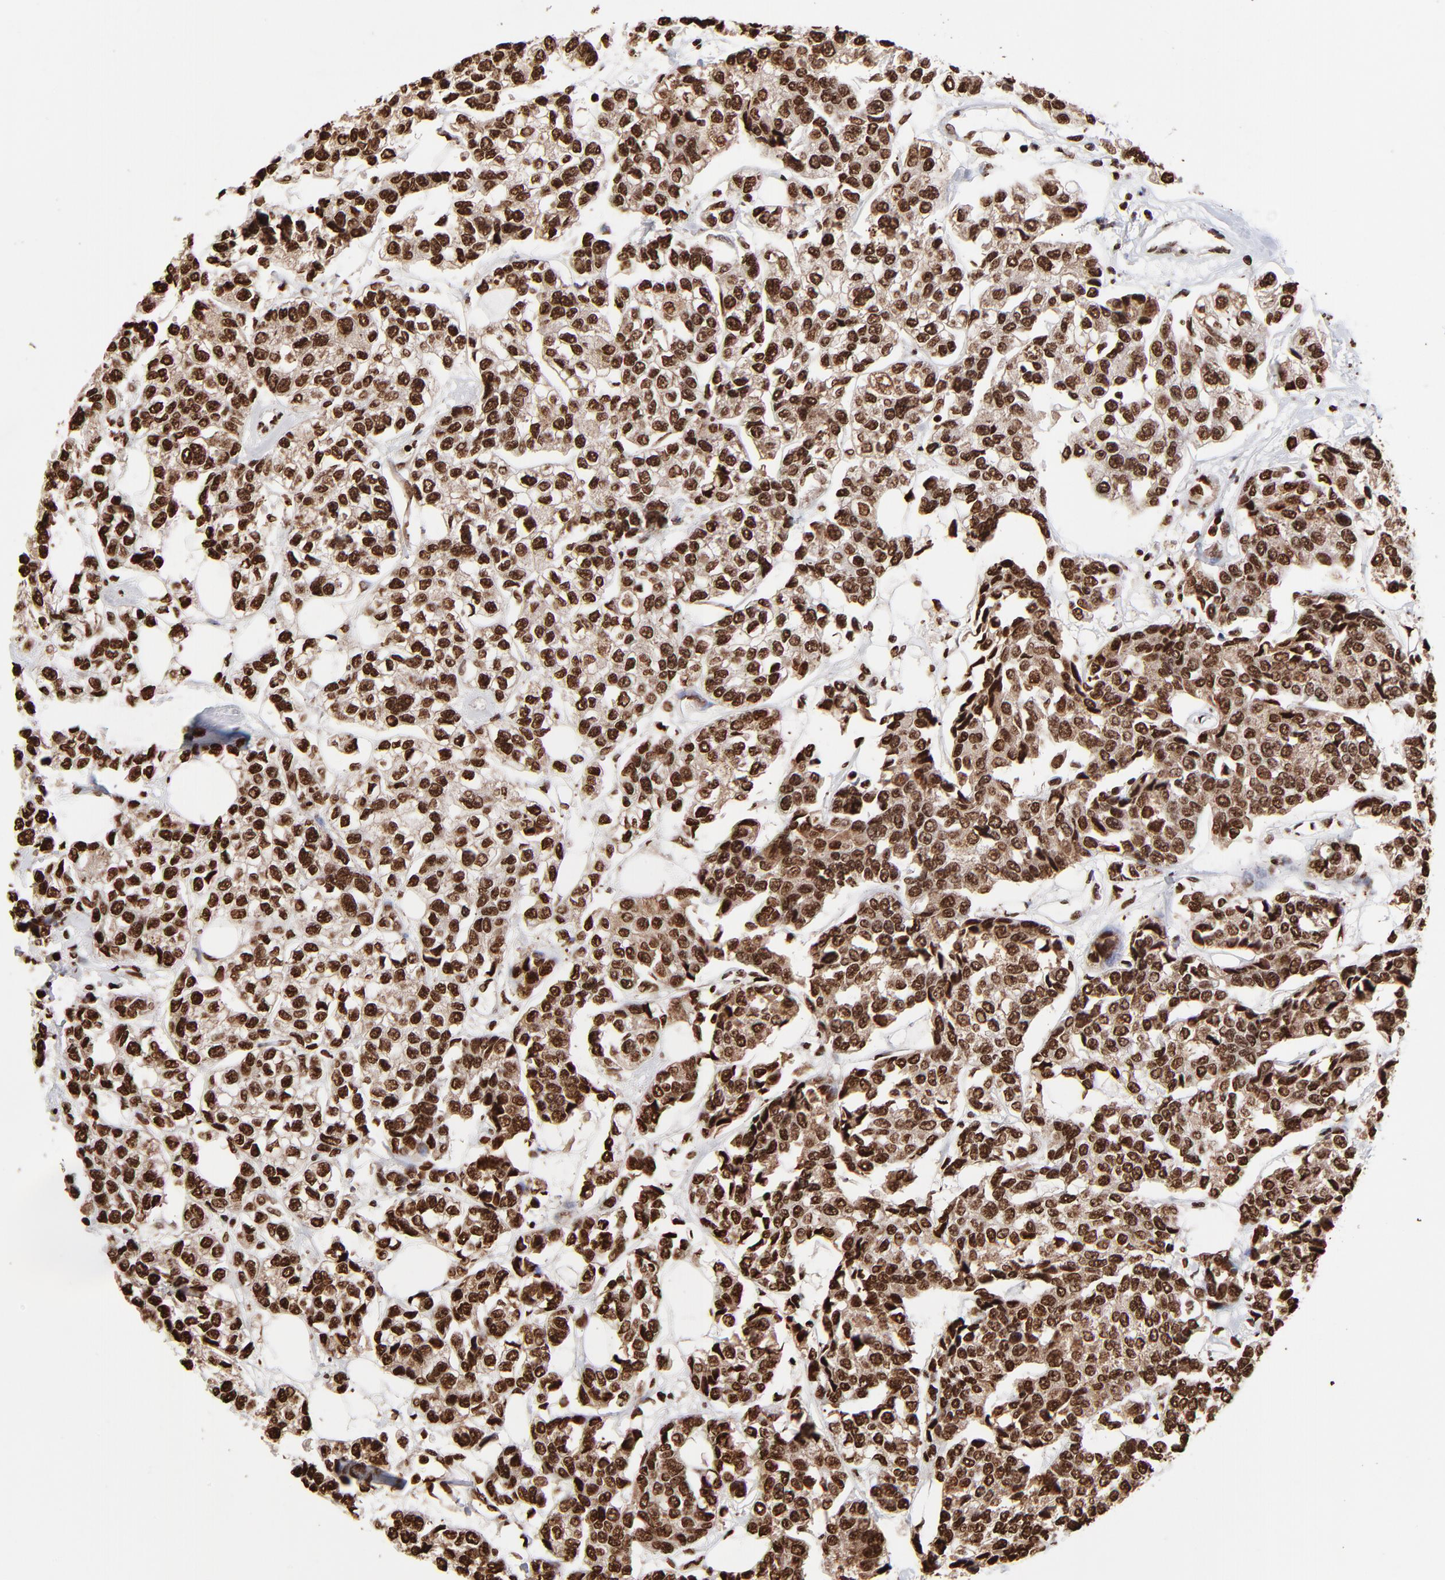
{"staining": {"intensity": "strong", "quantity": ">75%", "location": "nuclear"}, "tissue": "breast cancer", "cell_type": "Tumor cells", "image_type": "cancer", "snomed": [{"axis": "morphology", "description": "Duct carcinoma"}, {"axis": "topography", "description": "Breast"}], "caption": "High-power microscopy captured an IHC micrograph of infiltrating ductal carcinoma (breast), revealing strong nuclear expression in approximately >75% of tumor cells.", "gene": "ZNF544", "patient": {"sex": "female", "age": 51}}